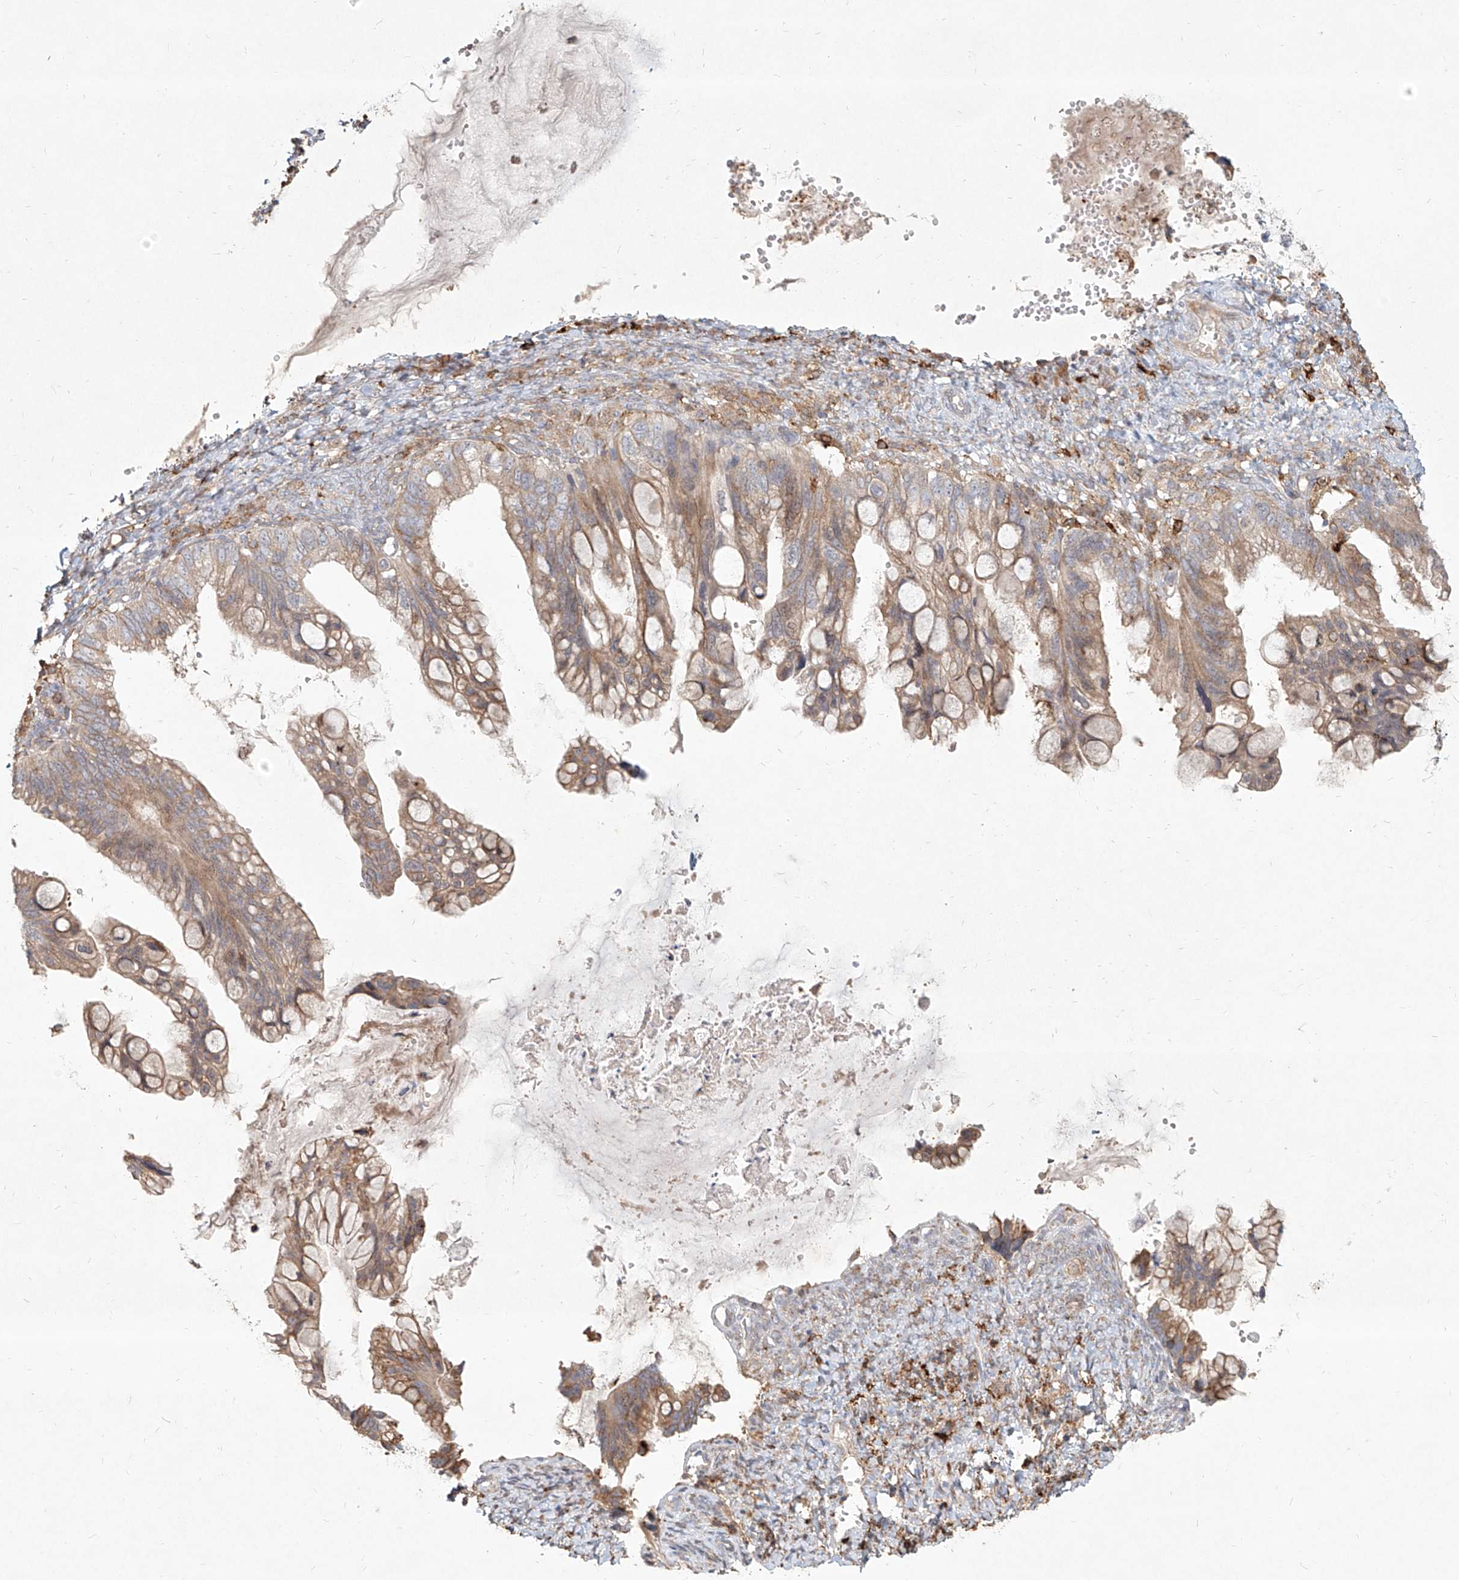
{"staining": {"intensity": "moderate", "quantity": ">75%", "location": "cytoplasmic/membranous"}, "tissue": "ovarian cancer", "cell_type": "Tumor cells", "image_type": "cancer", "snomed": [{"axis": "morphology", "description": "Cystadenocarcinoma, mucinous, NOS"}, {"axis": "topography", "description": "Ovary"}], "caption": "This histopathology image reveals ovarian cancer (mucinous cystadenocarcinoma) stained with immunohistochemistry to label a protein in brown. The cytoplasmic/membranous of tumor cells show moderate positivity for the protein. Nuclei are counter-stained blue.", "gene": "CD209", "patient": {"sex": "female", "age": 36}}